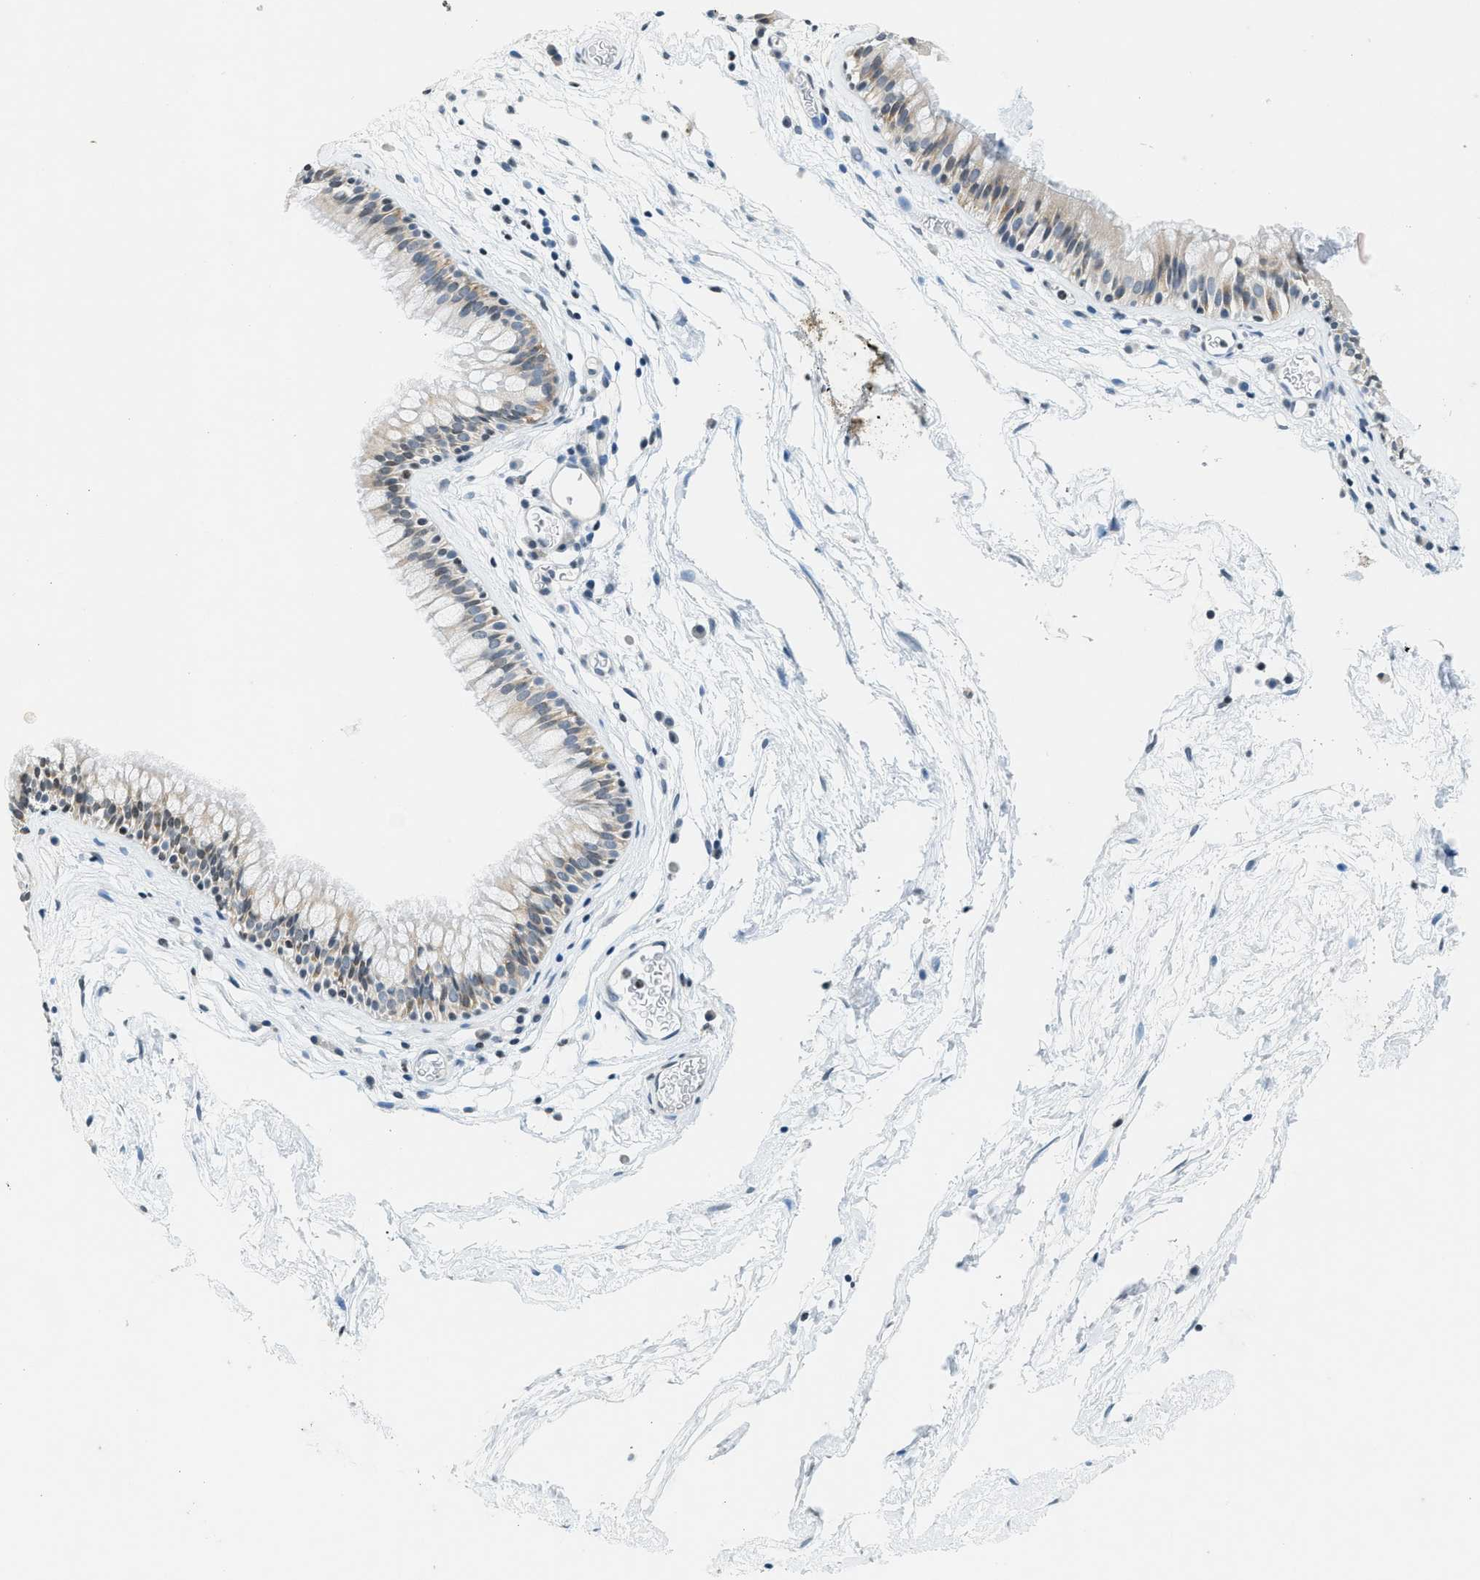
{"staining": {"intensity": "weak", "quantity": "25%-75%", "location": "cytoplasmic/membranous"}, "tissue": "nasopharynx", "cell_type": "Respiratory epithelial cells", "image_type": "normal", "snomed": [{"axis": "morphology", "description": "Normal tissue, NOS"}, {"axis": "morphology", "description": "Inflammation, NOS"}, {"axis": "topography", "description": "Nasopharynx"}], "caption": "The photomicrograph displays immunohistochemical staining of normal nasopharynx. There is weak cytoplasmic/membranous positivity is identified in about 25%-75% of respiratory epithelial cells. The staining is performed using DAB brown chromogen to label protein expression. The nuclei are counter-stained blue using hematoxylin.", "gene": "UVRAG", "patient": {"sex": "male", "age": 48}}